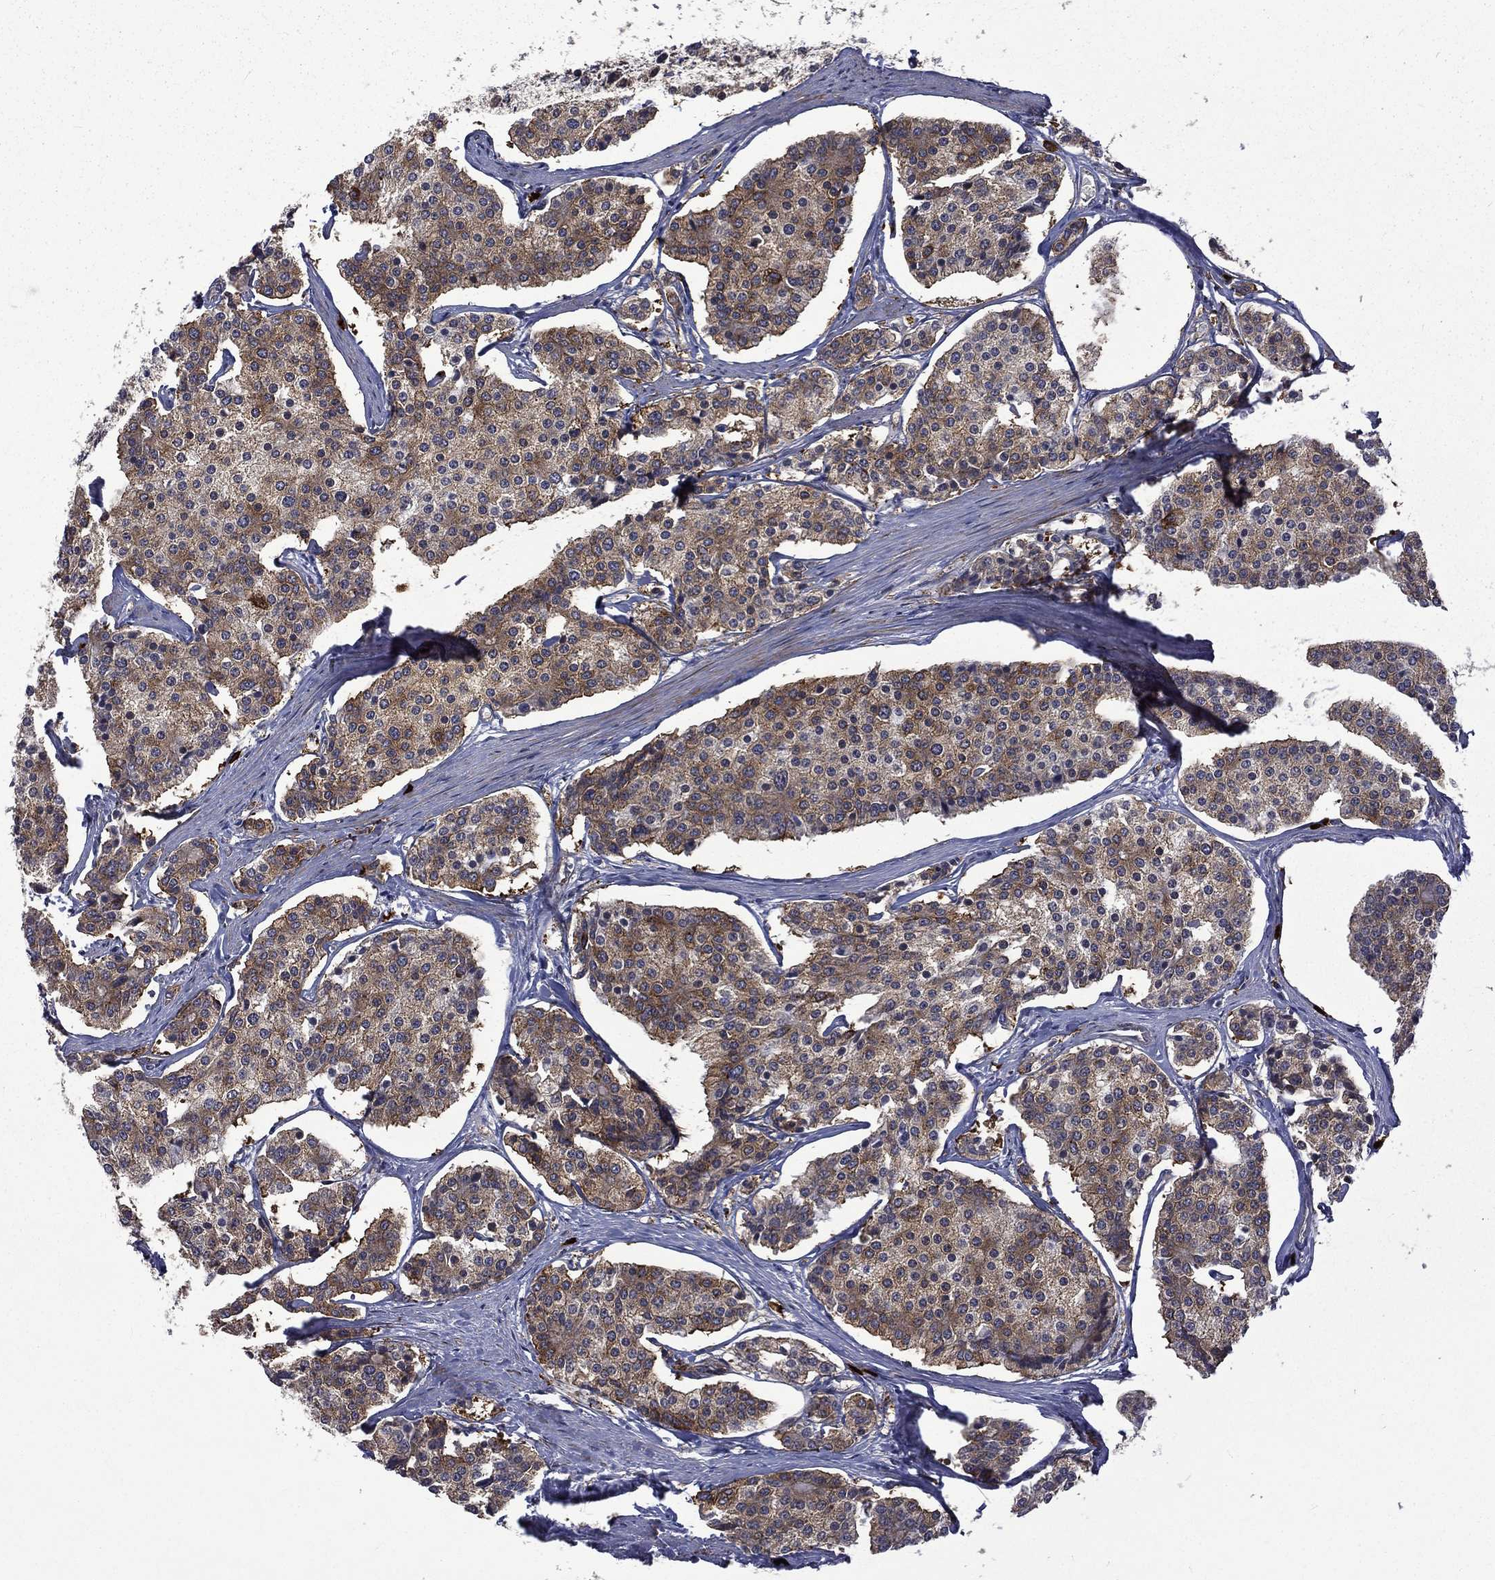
{"staining": {"intensity": "moderate", "quantity": ">75%", "location": "cytoplasmic/membranous"}, "tissue": "carcinoid", "cell_type": "Tumor cells", "image_type": "cancer", "snomed": [{"axis": "morphology", "description": "Carcinoid, malignant, NOS"}, {"axis": "topography", "description": "Small intestine"}], "caption": "Human carcinoid stained with a protein marker shows moderate staining in tumor cells.", "gene": "PPFIBP1", "patient": {"sex": "female", "age": 65}}